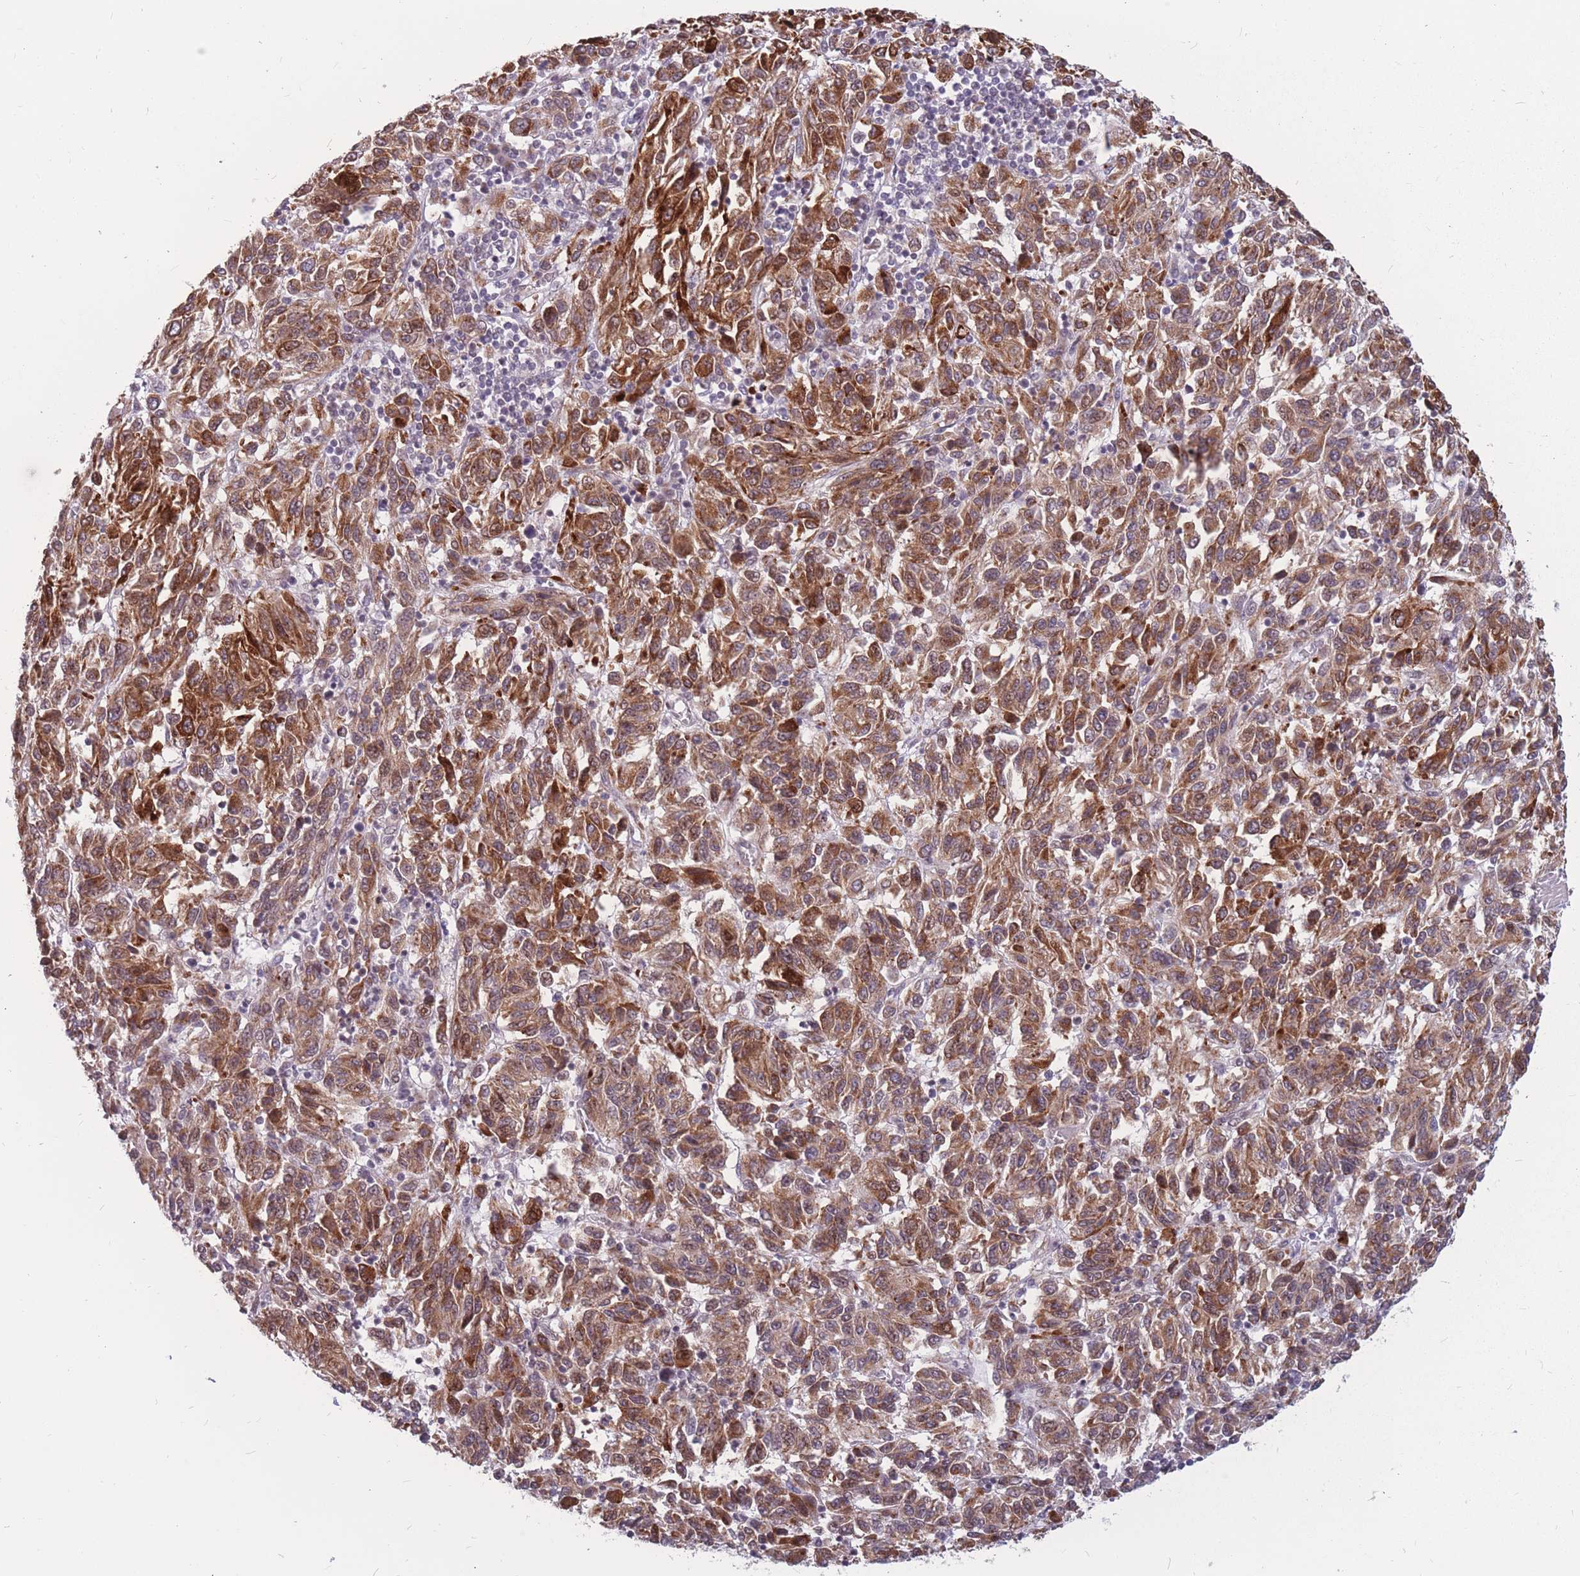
{"staining": {"intensity": "moderate", "quantity": ">75%", "location": "cytoplasmic/membranous"}, "tissue": "melanoma", "cell_type": "Tumor cells", "image_type": "cancer", "snomed": [{"axis": "morphology", "description": "Malignant melanoma, Metastatic site"}, {"axis": "topography", "description": "Lung"}], "caption": "A histopathology image of malignant melanoma (metastatic site) stained for a protein exhibits moderate cytoplasmic/membranous brown staining in tumor cells. (Brightfield microscopy of DAB IHC at high magnification).", "gene": "ADD2", "patient": {"sex": "male", "age": 64}}